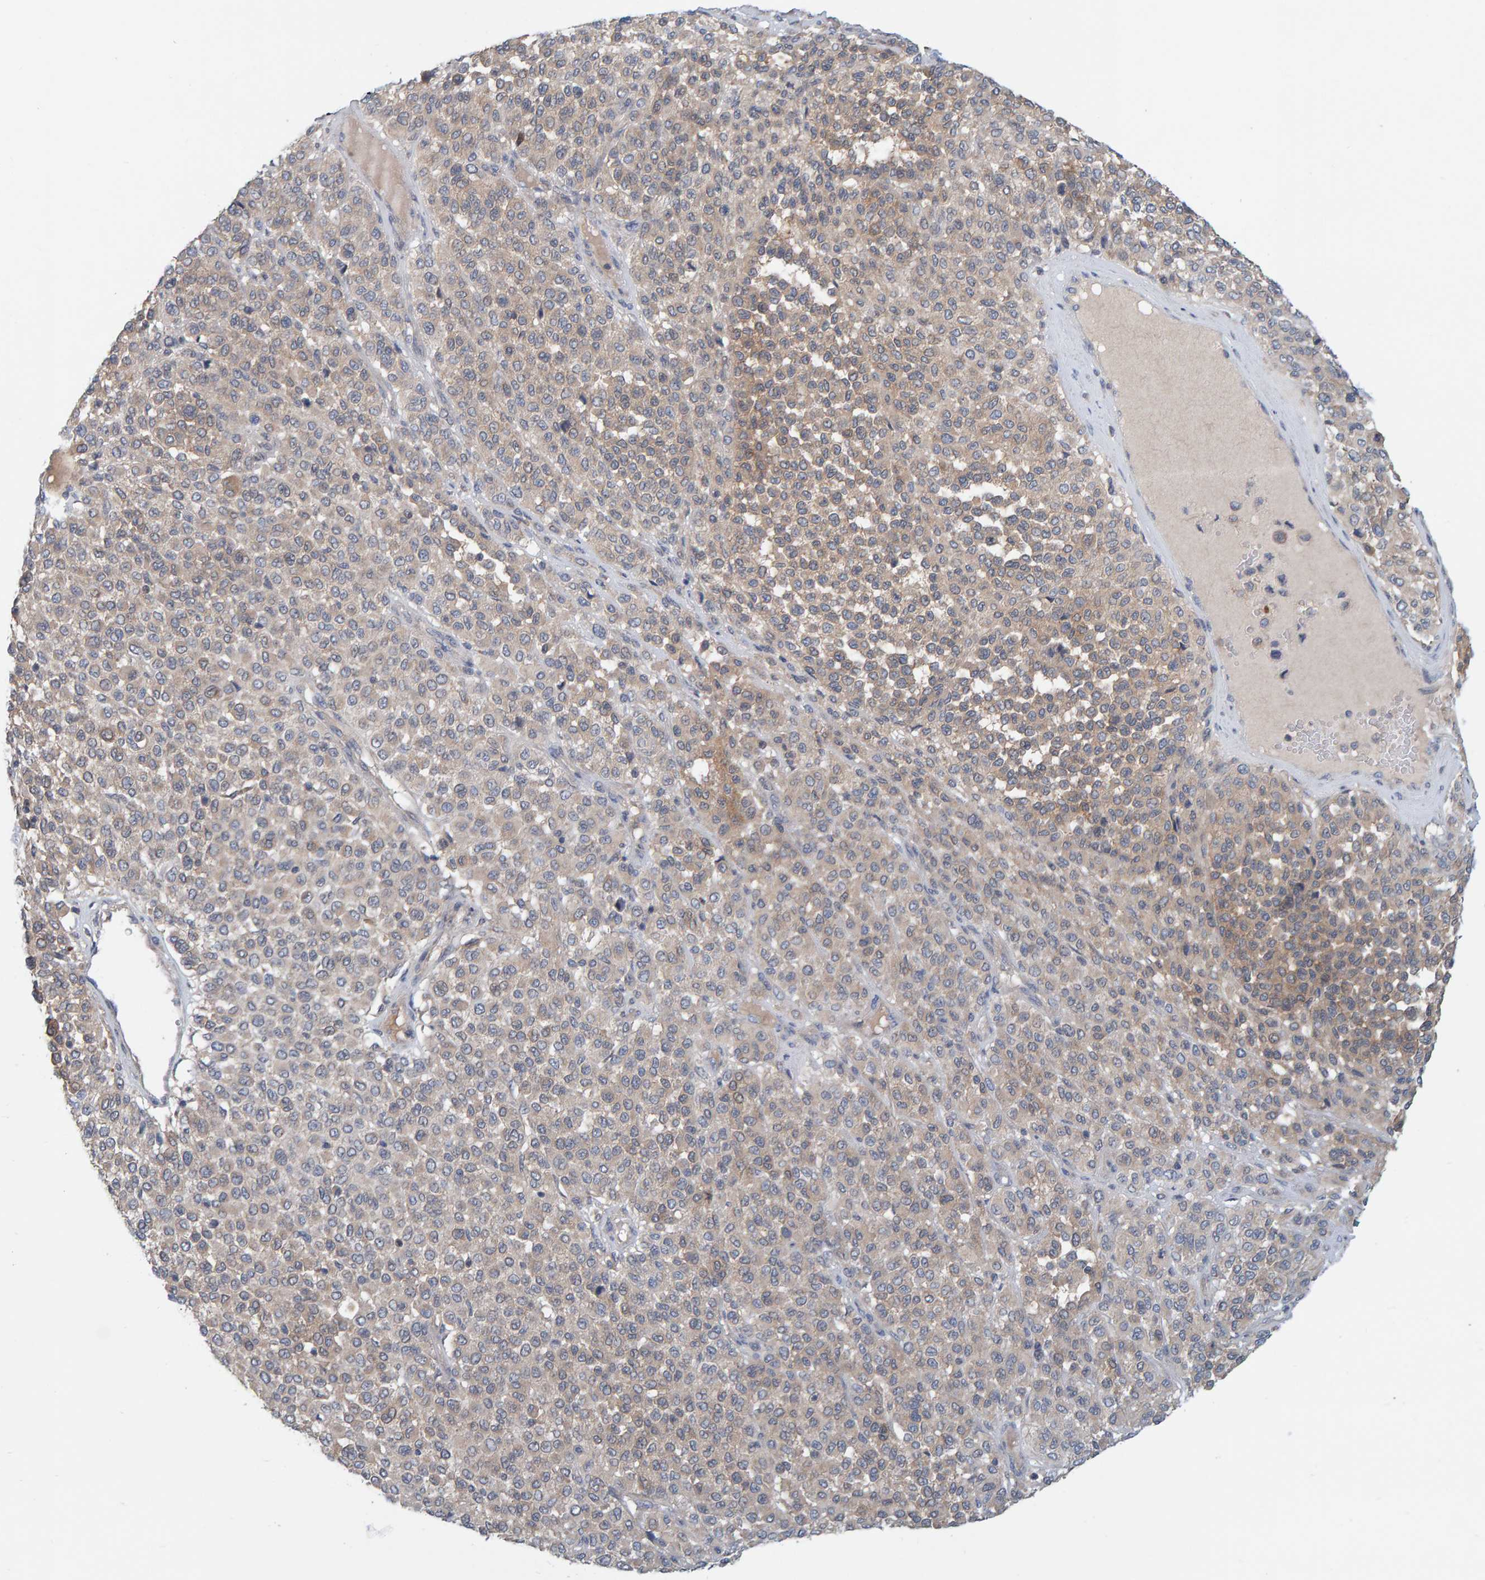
{"staining": {"intensity": "weak", "quantity": ">75%", "location": "cytoplasmic/membranous"}, "tissue": "melanoma", "cell_type": "Tumor cells", "image_type": "cancer", "snomed": [{"axis": "morphology", "description": "Malignant melanoma, Metastatic site"}, {"axis": "topography", "description": "Pancreas"}], "caption": "IHC micrograph of melanoma stained for a protein (brown), which demonstrates low levels of weak cytoplasmic/membranous positivity in about >75% of tumor cells.", "gene": "TATDN1", "patient": {"sex": "female", "age": 30}}